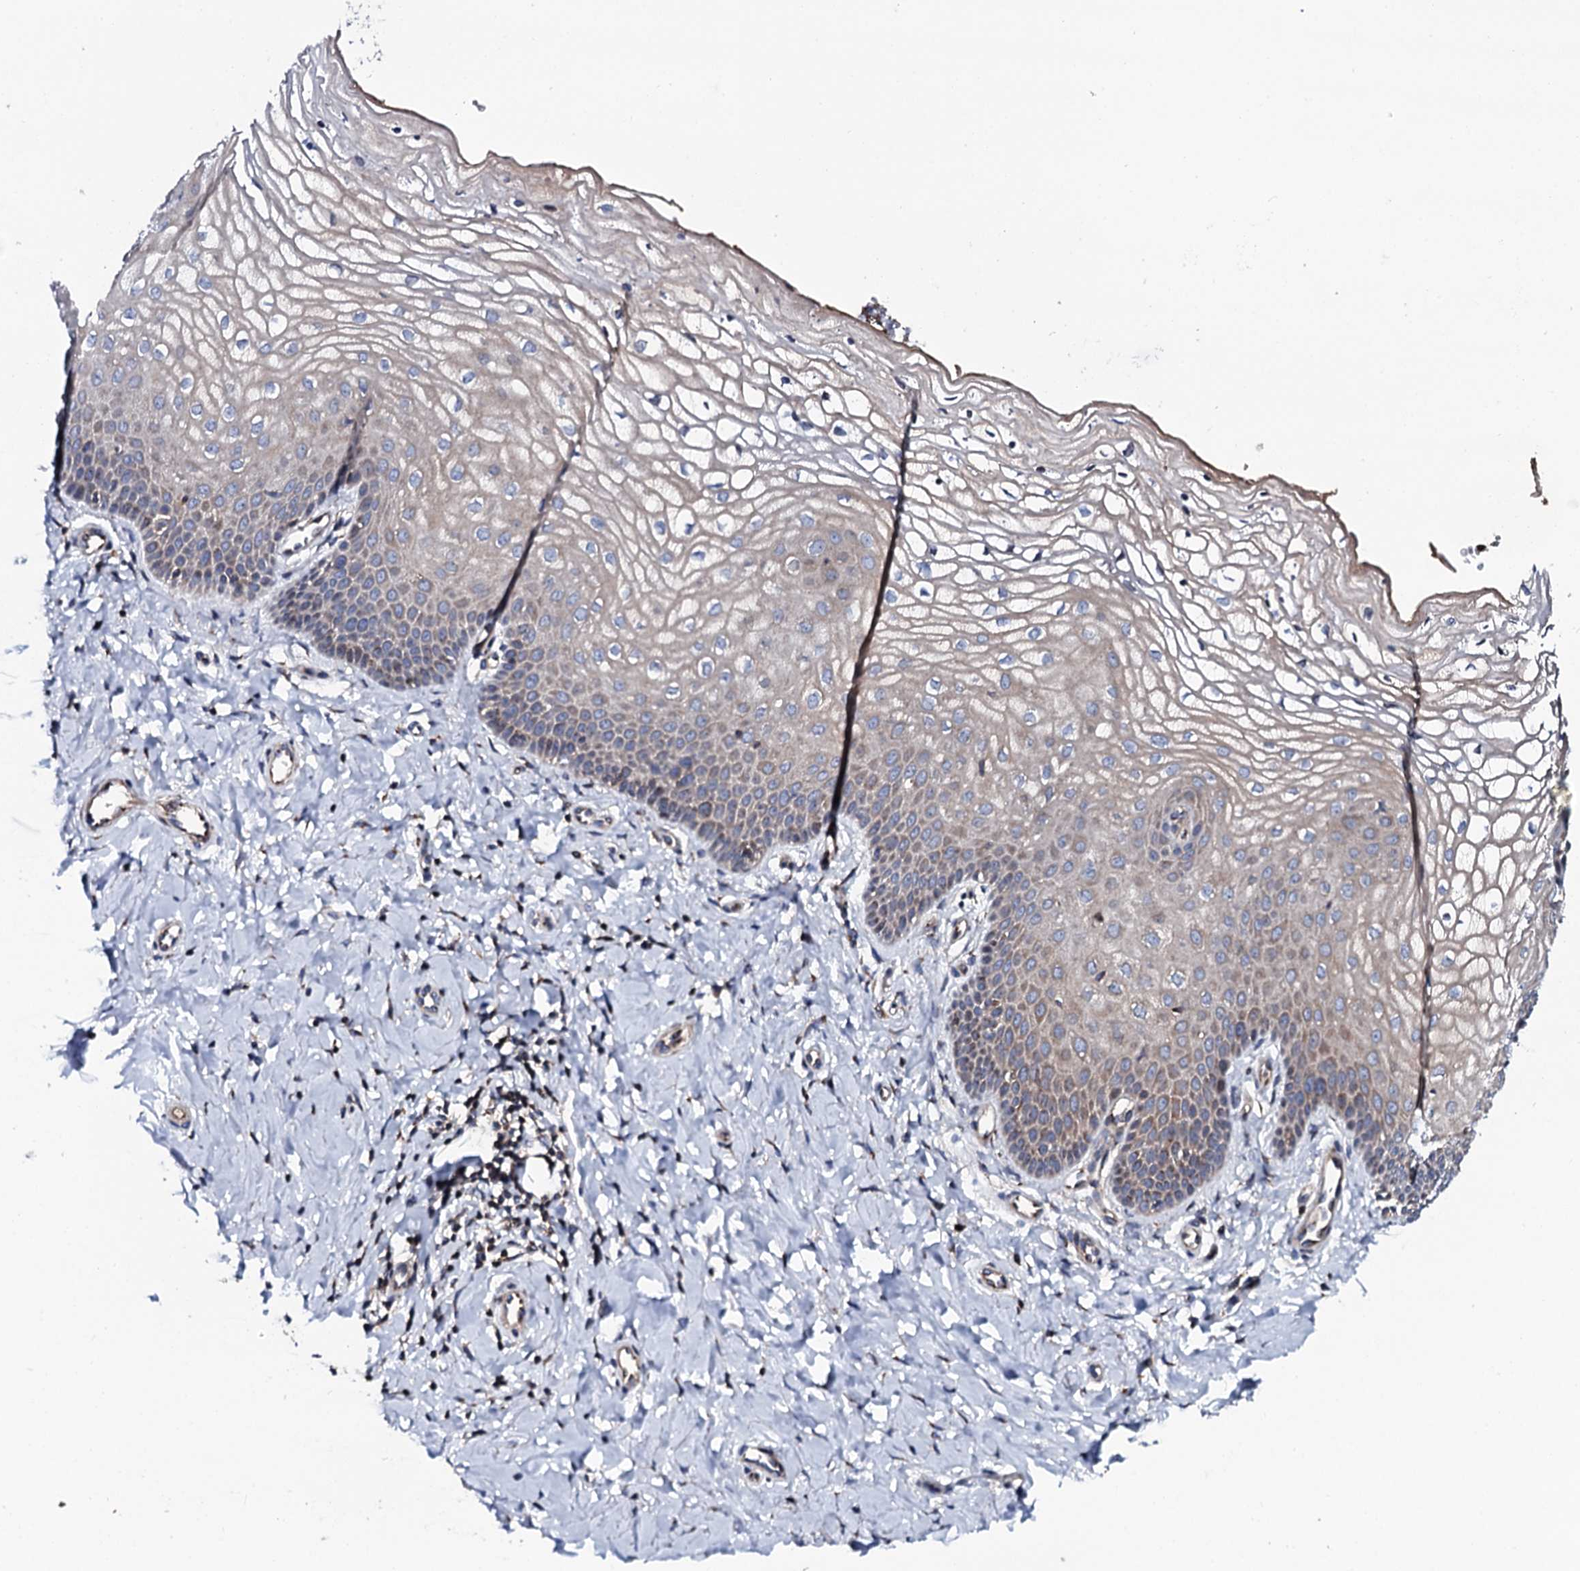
{"staining": {"intensity": "moderate", "quantity": "<25%", "location": "nuclear"}, "tissue": "vagina", "cell_type": "Squamous epithelial cells", "image_type": "normal", "snomed": [{"axis": "morphology", "description": "Normal tissue, NOS"}, {"axis": "topography", "description": "Vagina"}], "caption": "The photomicrograph displays staining of normal vagina, revealing moderate nuclear protein expression (brown color) within squamous epithelial cells. (IHC, brightfield microscopy, high magnification).", "gene": "PLET1", "patient": {"sex": "female", "age": 68}}